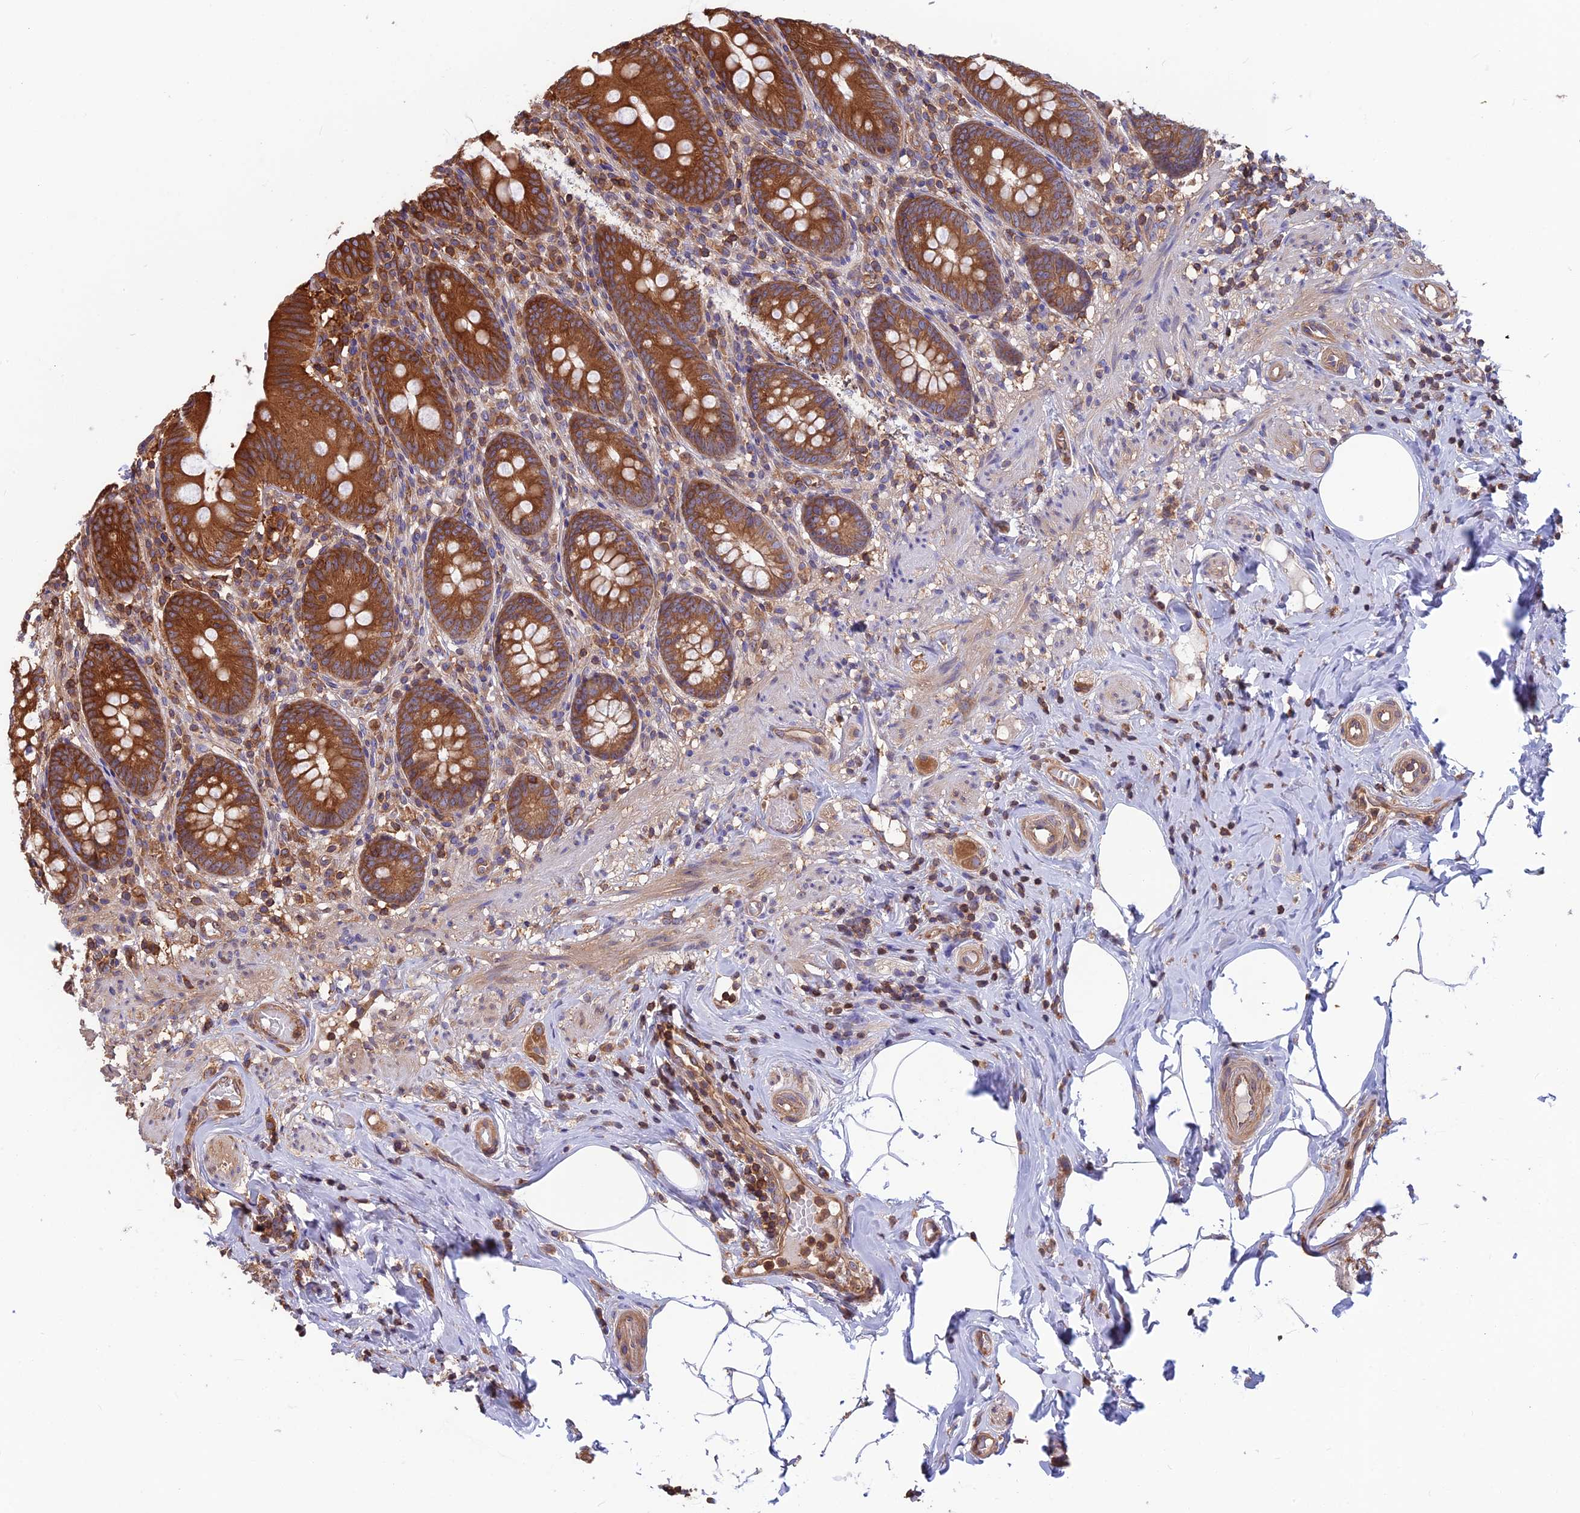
{"staining": {"intensity": "strong", "quantity": ">75%", "location": "cytoplasmic/membranous"}, "tissue": "appendix", "cell_type": "Glandular cells", "image_type": "normal", "snomed": [{"axis": "morphology", "description": "Normal tissue, NOS"}, {"axis": "topography", "description": "Appendix"}], "caption": "Strong cytoplasmic/membranous positivity for a protein is appreciated in about >75% of glandular cells of unremarkable appendix using immunohistochemistry (IHC).", "gene": "WDR1", "patient": {"sex": "male", "age": 55}}